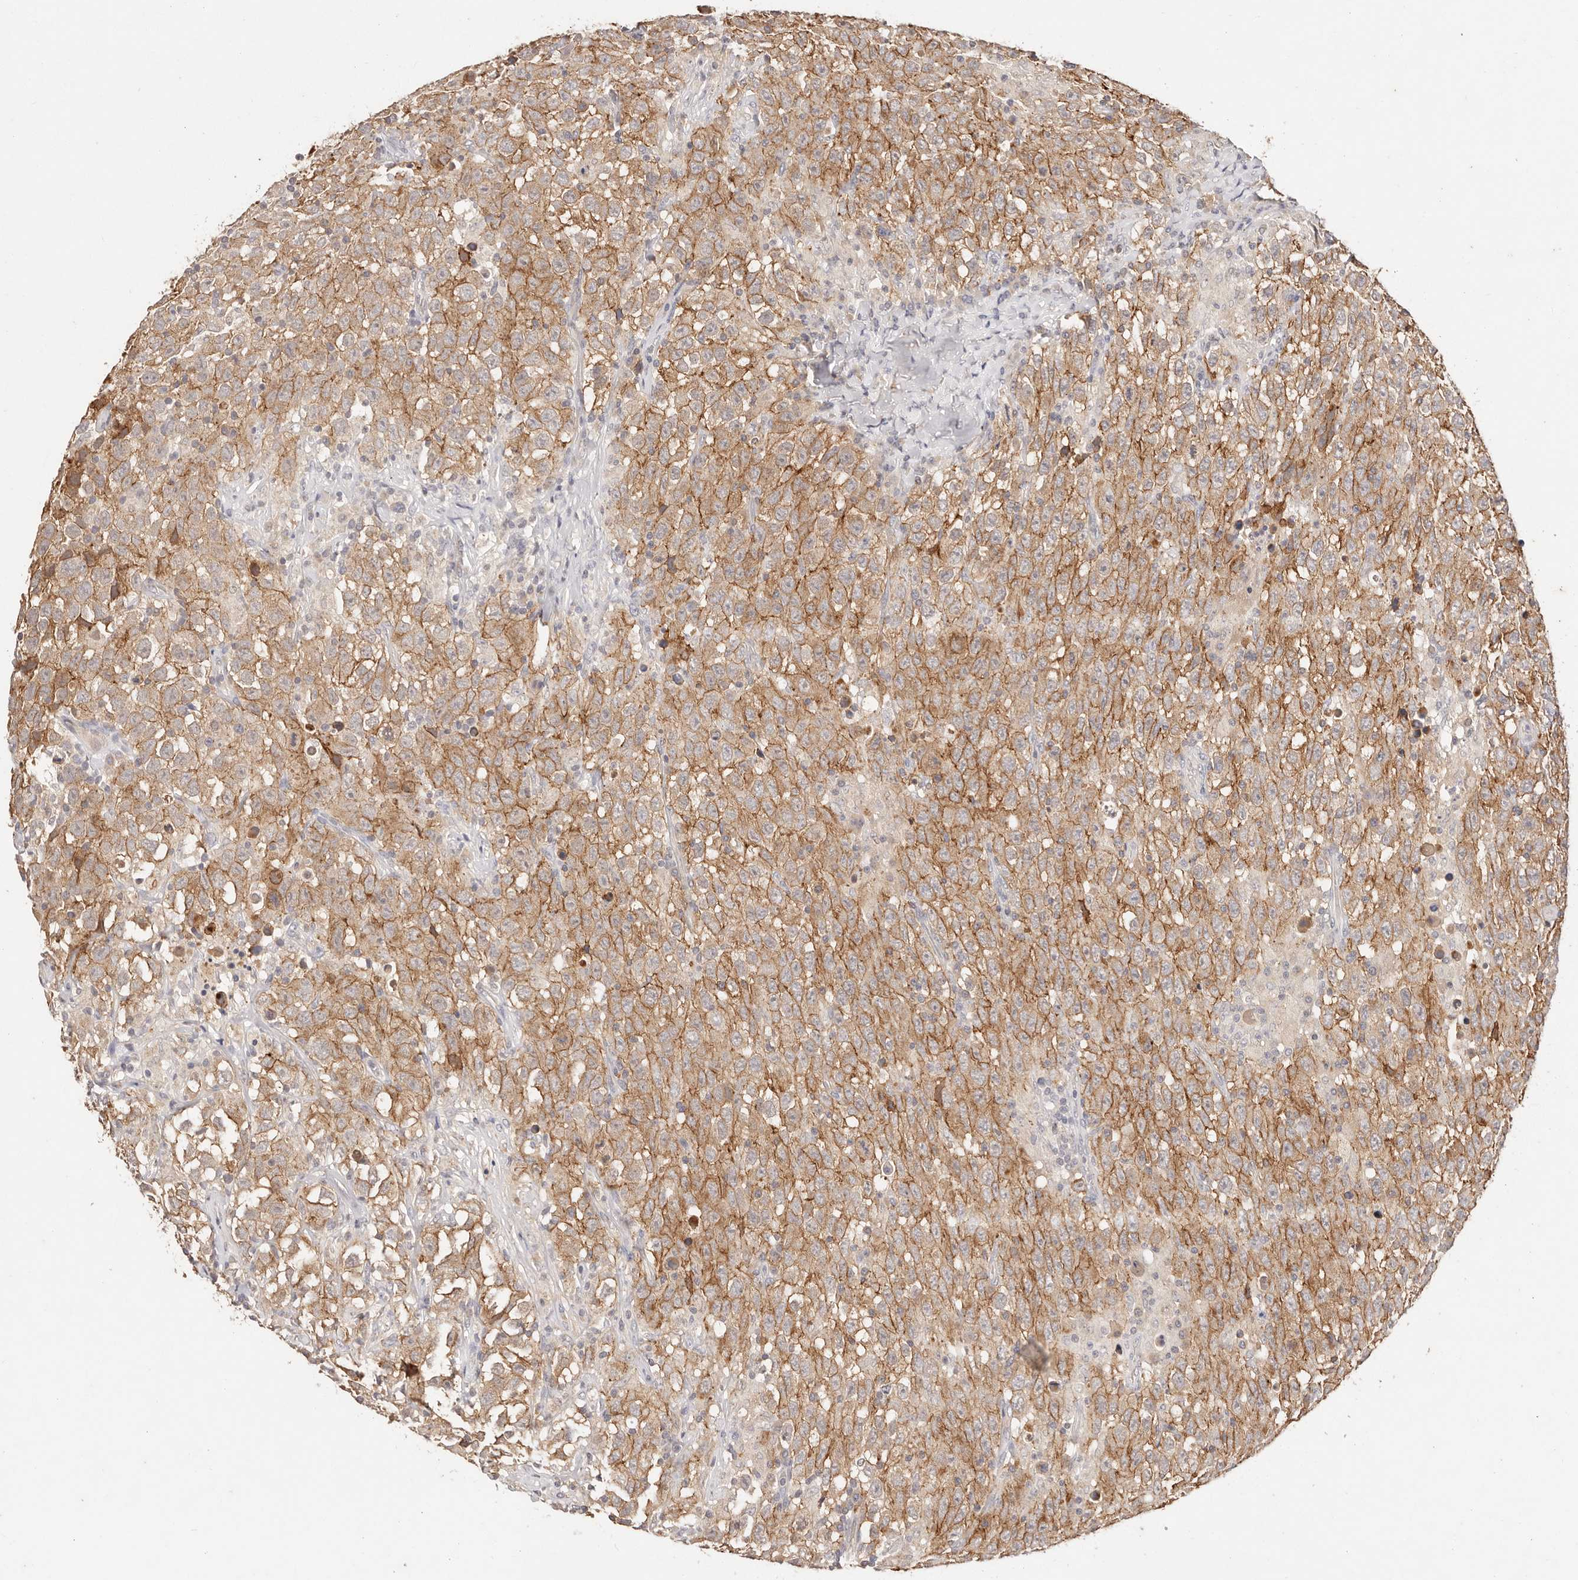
{"staining": {"intensity": "moderate", "quantity": ">75%", "location": "cytoplasmic/membranous"}, "tissue": "testis cancer", "cell_type": "Tumor cells", "image_type": "cancer", "snomed": [{"axis": "morphology", "description": "Seminoma, NOS"}, {"axis": "topography", "description": "Testis"}], "caption": "There is medium levels of moderate cytoplasmic/membranous expression in tumor cells of seminoma (testis), as demonstrated by immunohistochemical staining (brown color).", "gene": "CXADR", "patient": {"sex": "male", "age": 41}}